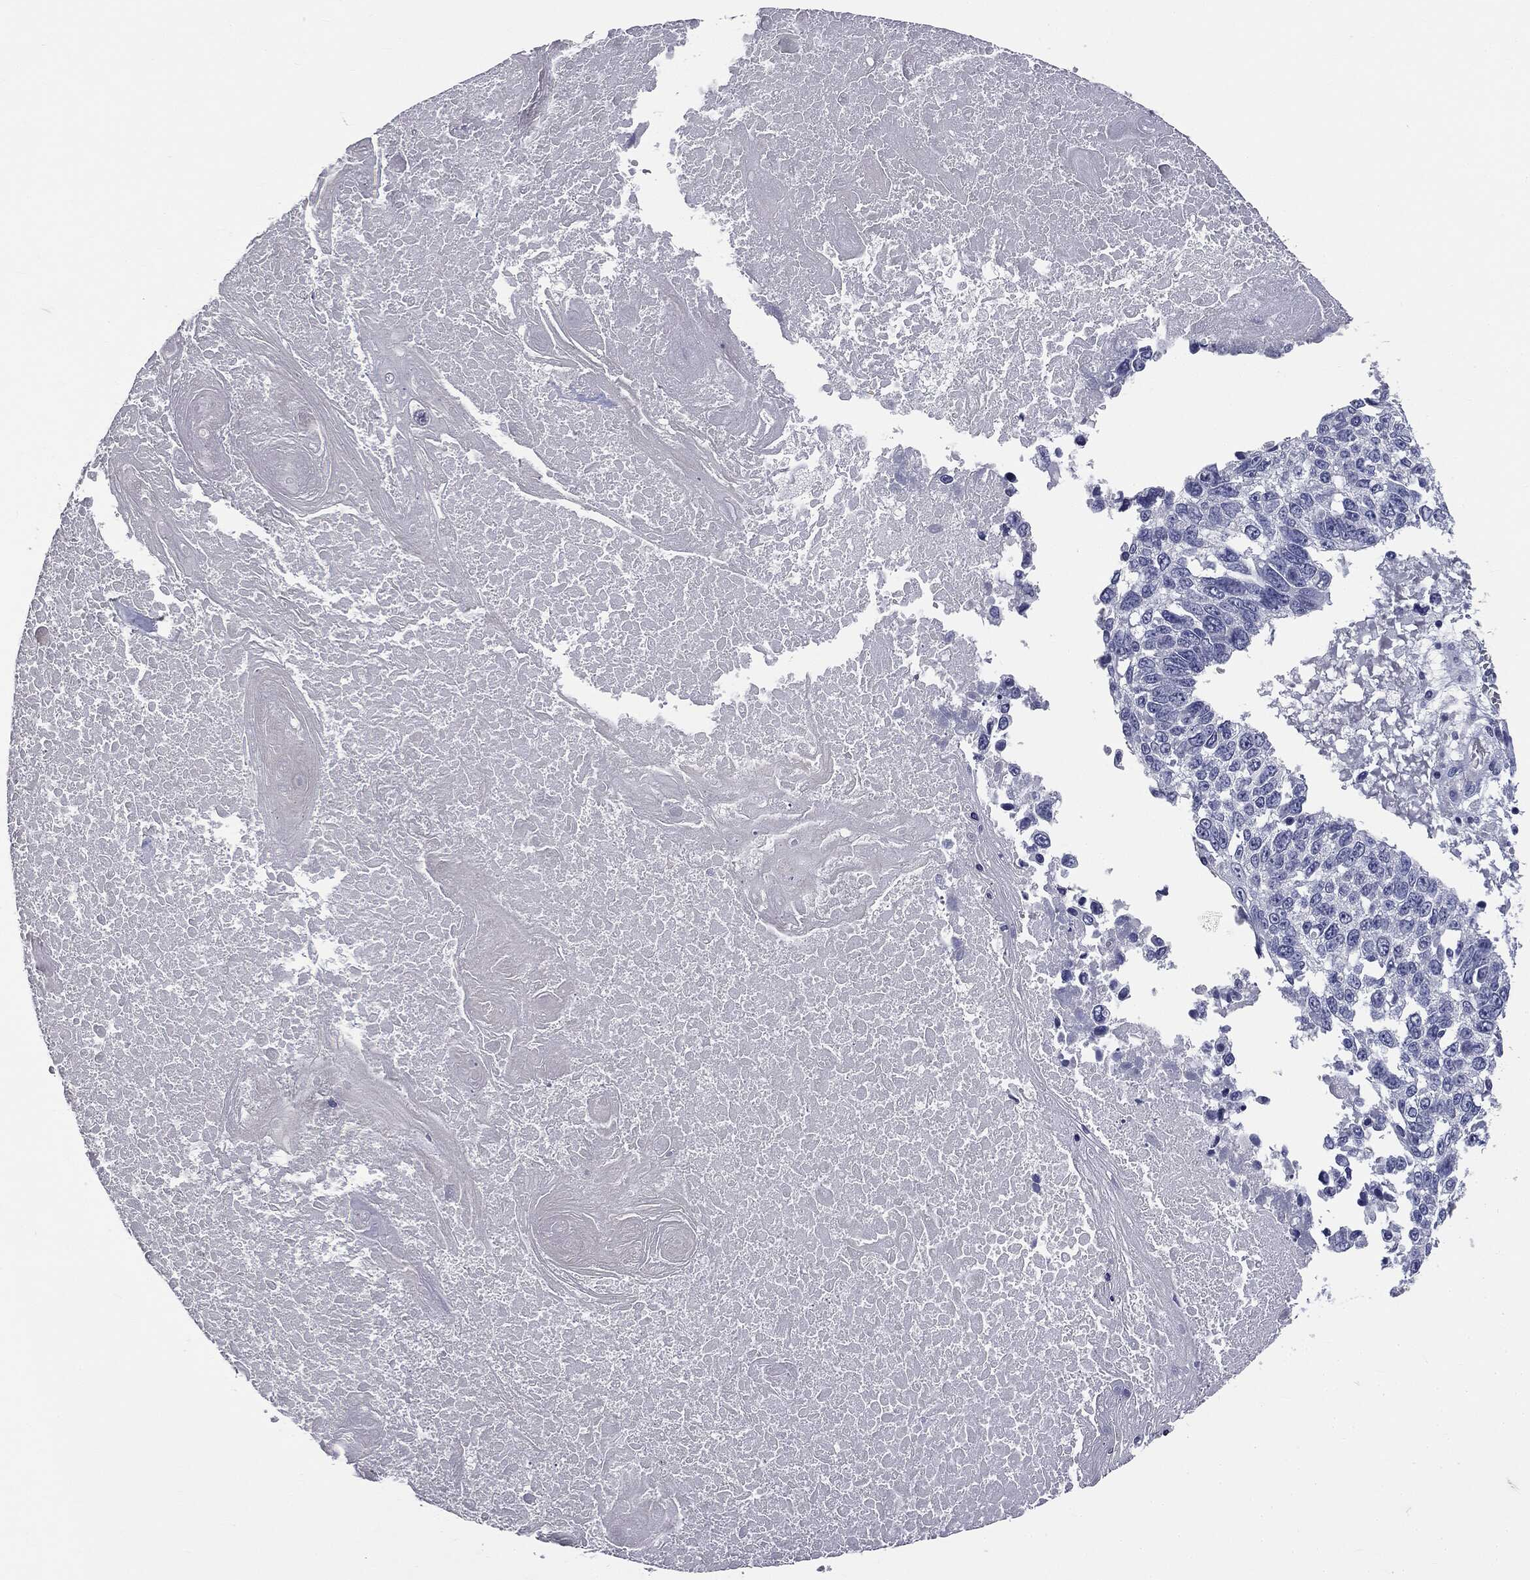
{"staining": {"intensity": "negative", "quantity": "none", "location": "none"}, "tissue": "lung cancer", "cell_type": "Tumor cells", "image_type": "cancer", "snomed": [{"axis": "morphology", "description": "Squamous cell carcinoma, NOS"}, {"axis": "topography", "description": "Lung"}], "caption": "Immunohistochemical staining of lung cancer (squamous cell carcinoma) displays no significant positivity in tumor cells.", "gene": "AFP", "patient": {"sex": "male", "age": 82}}